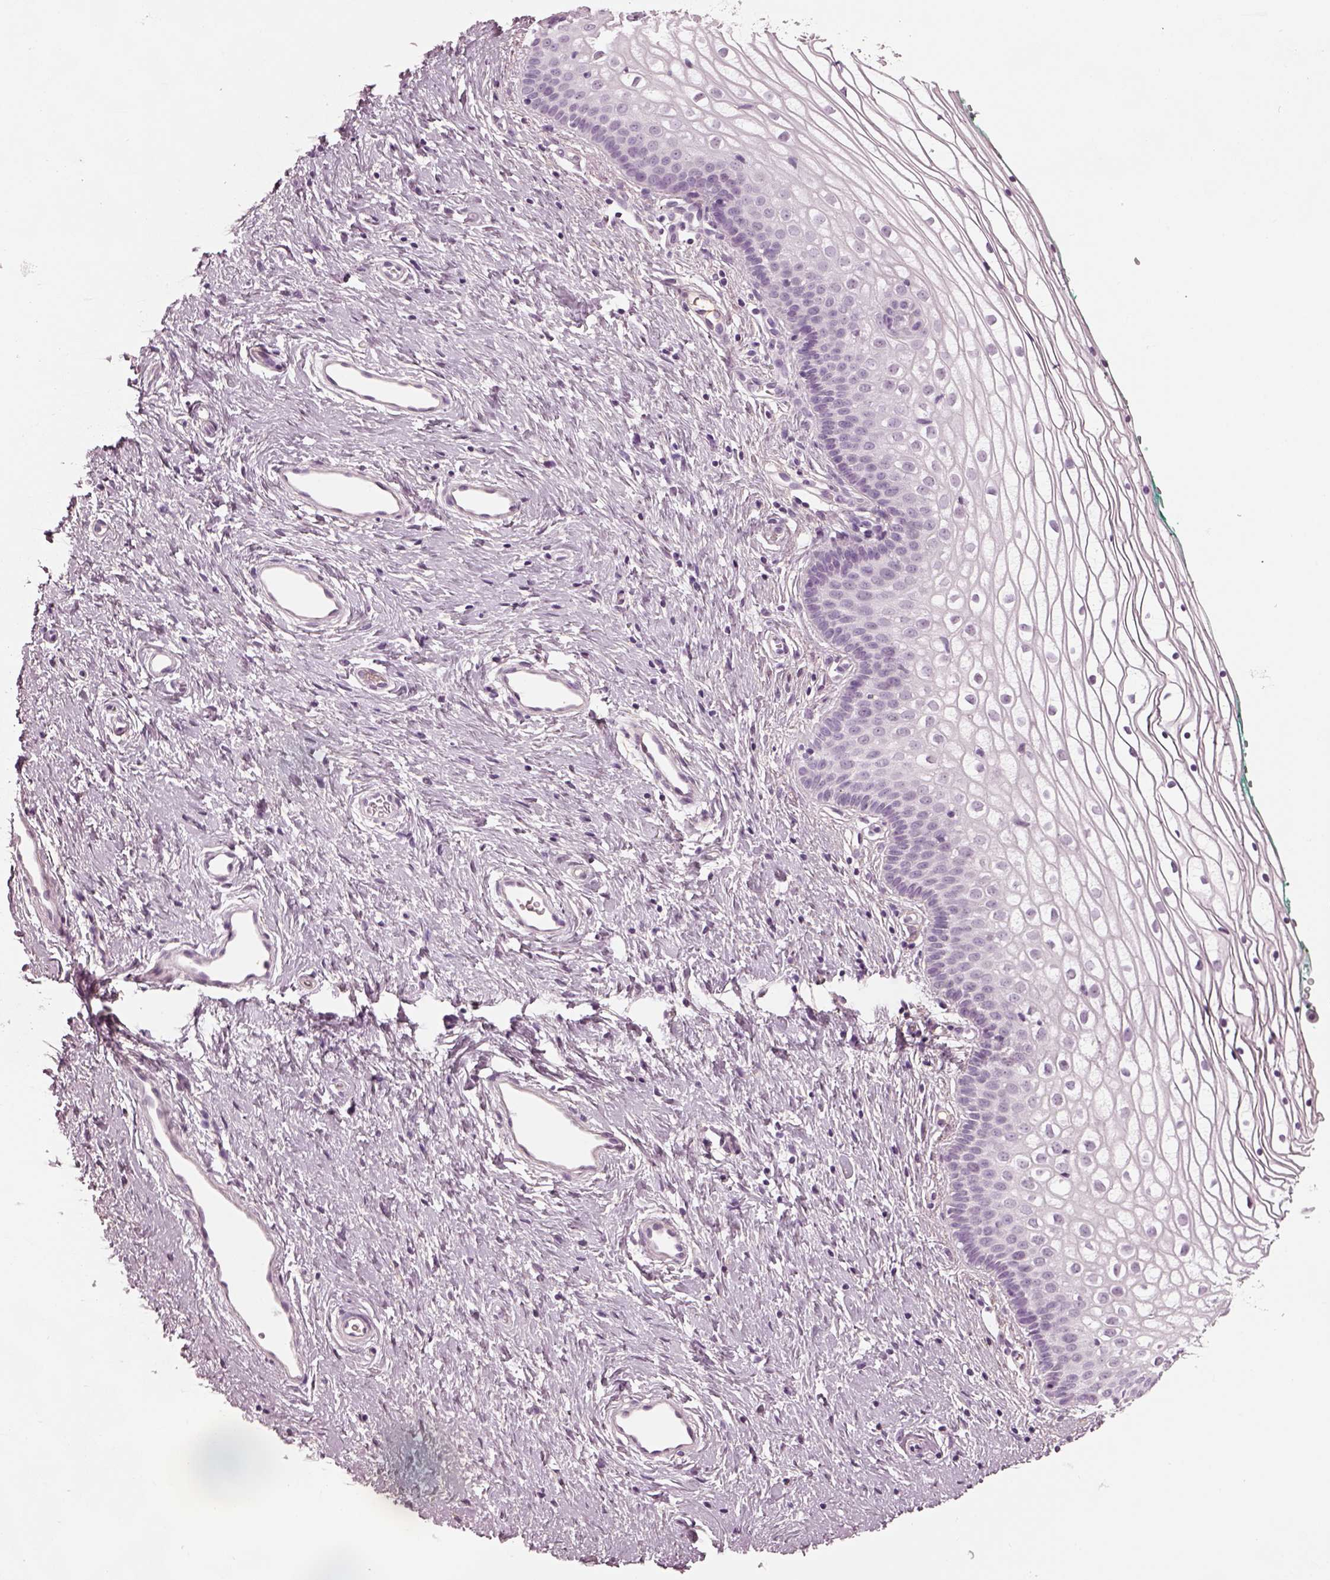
{"staining": {"intensity": "negative", "quantity": "none", "location": "none"}, "tissue": "vagina", "cell_type": "Squamous epithelial cells", "image_type": "normal", "snomed": [{"axis": "morphology", "description": "Normal tissue, NOS"}, {"axis": "topography", "description": "Vagina"}], "caption": "A photomicrograph of vagina stained for a protein demonstrates no brown staining in squamous epithelial cells.", "gene": "TRIM69", "patient": {"sex": "female", "age": 36}}